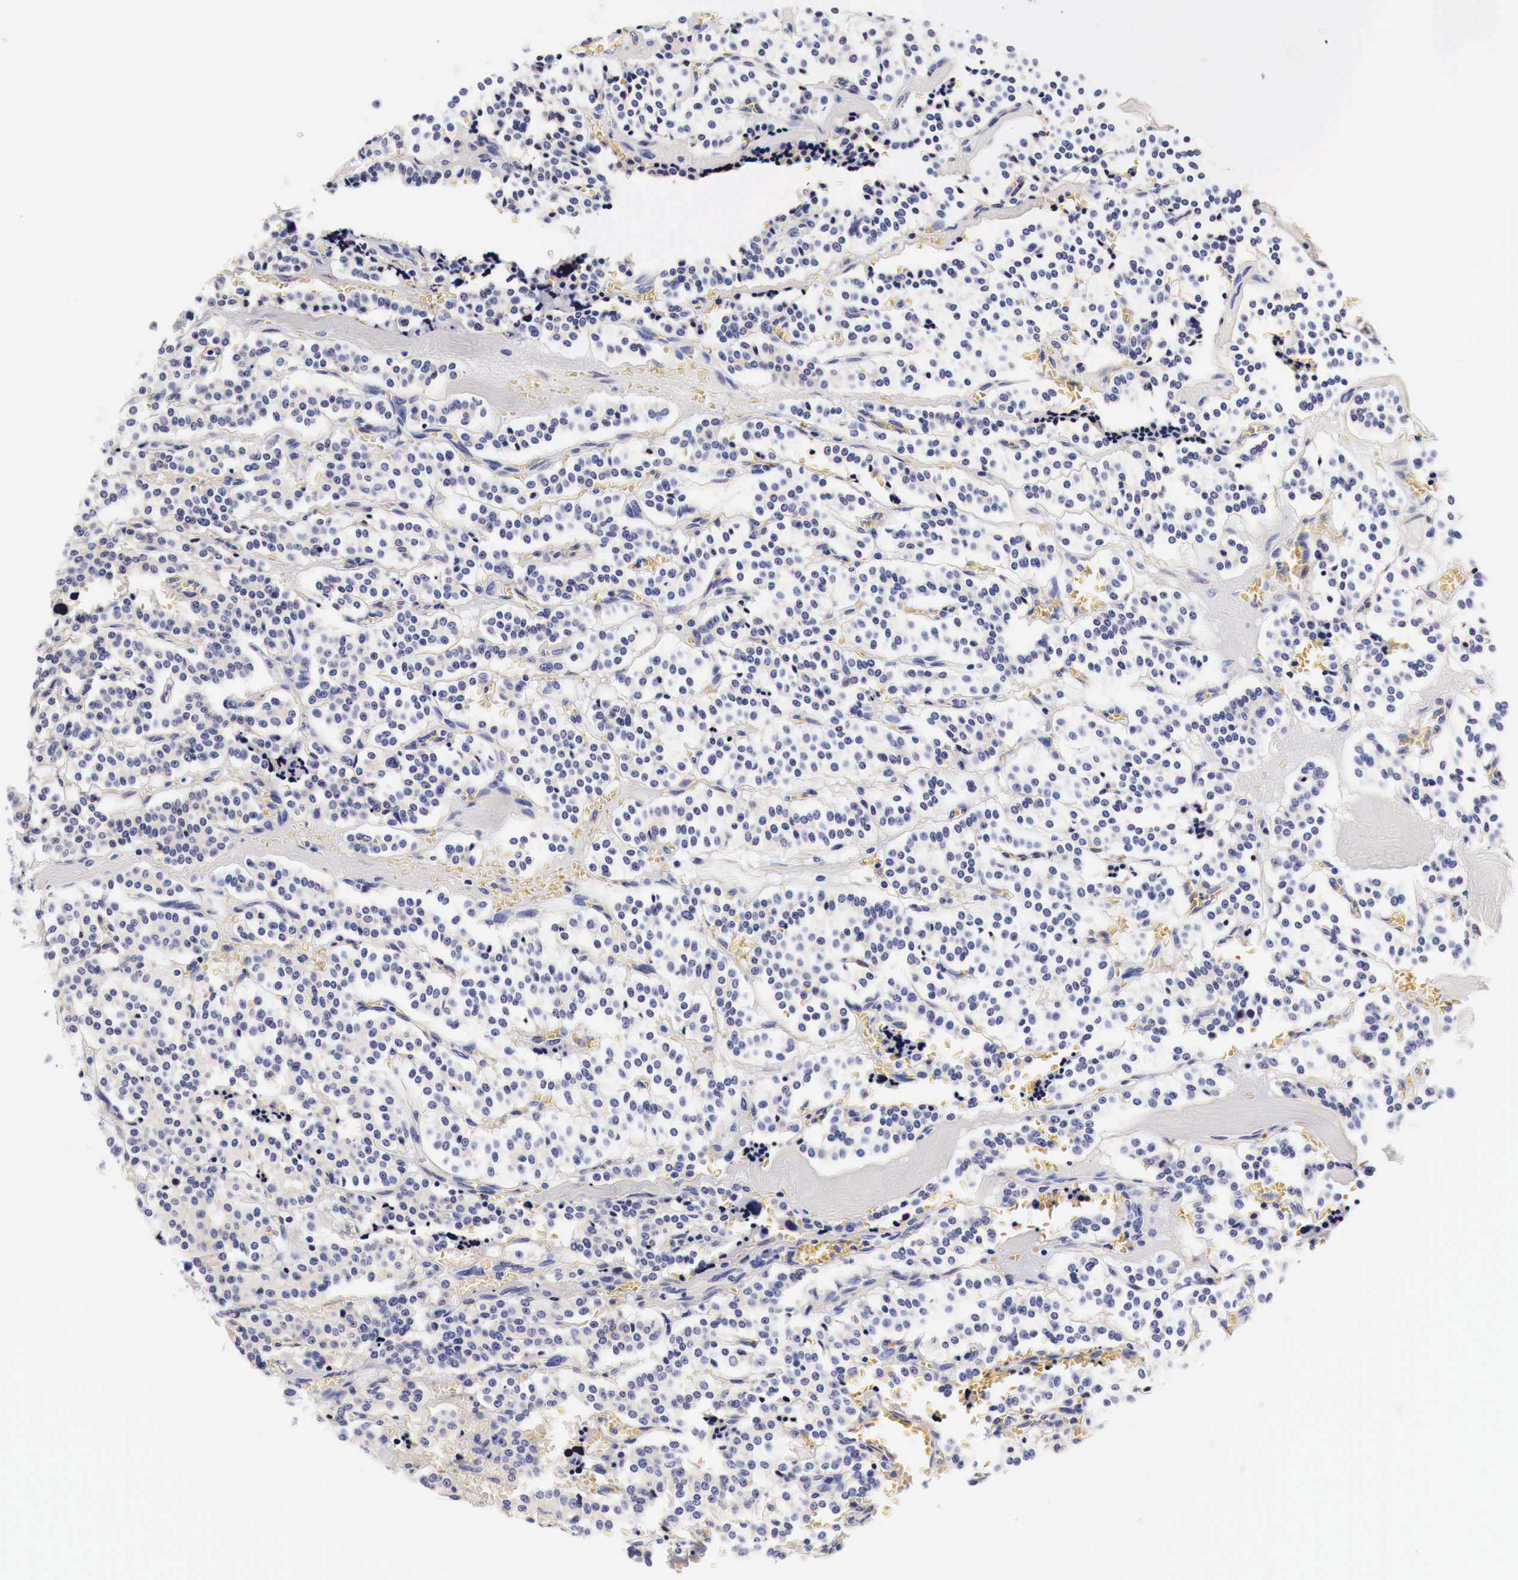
{"staining": {"intensity": "negative", "quantity": "none", "location": "none"}, "tissue": "carcinoid", "cell_type": "Tumor cells", "image_type": "cancer", "snomed": [{"axis": "morphology", "description": "Carcinoid, malignant, NOS"}, {"axis": "topography", "description": "Bronchus"}], "caption": "This micrograph is of carcinoid stained with immunohistochemistry to label a protein in brown with the nuclei are counter-stained blue. There is no staining in tumor cells.", "gene": "EGFR", "patient": {"sex": "male", "age": 55}}